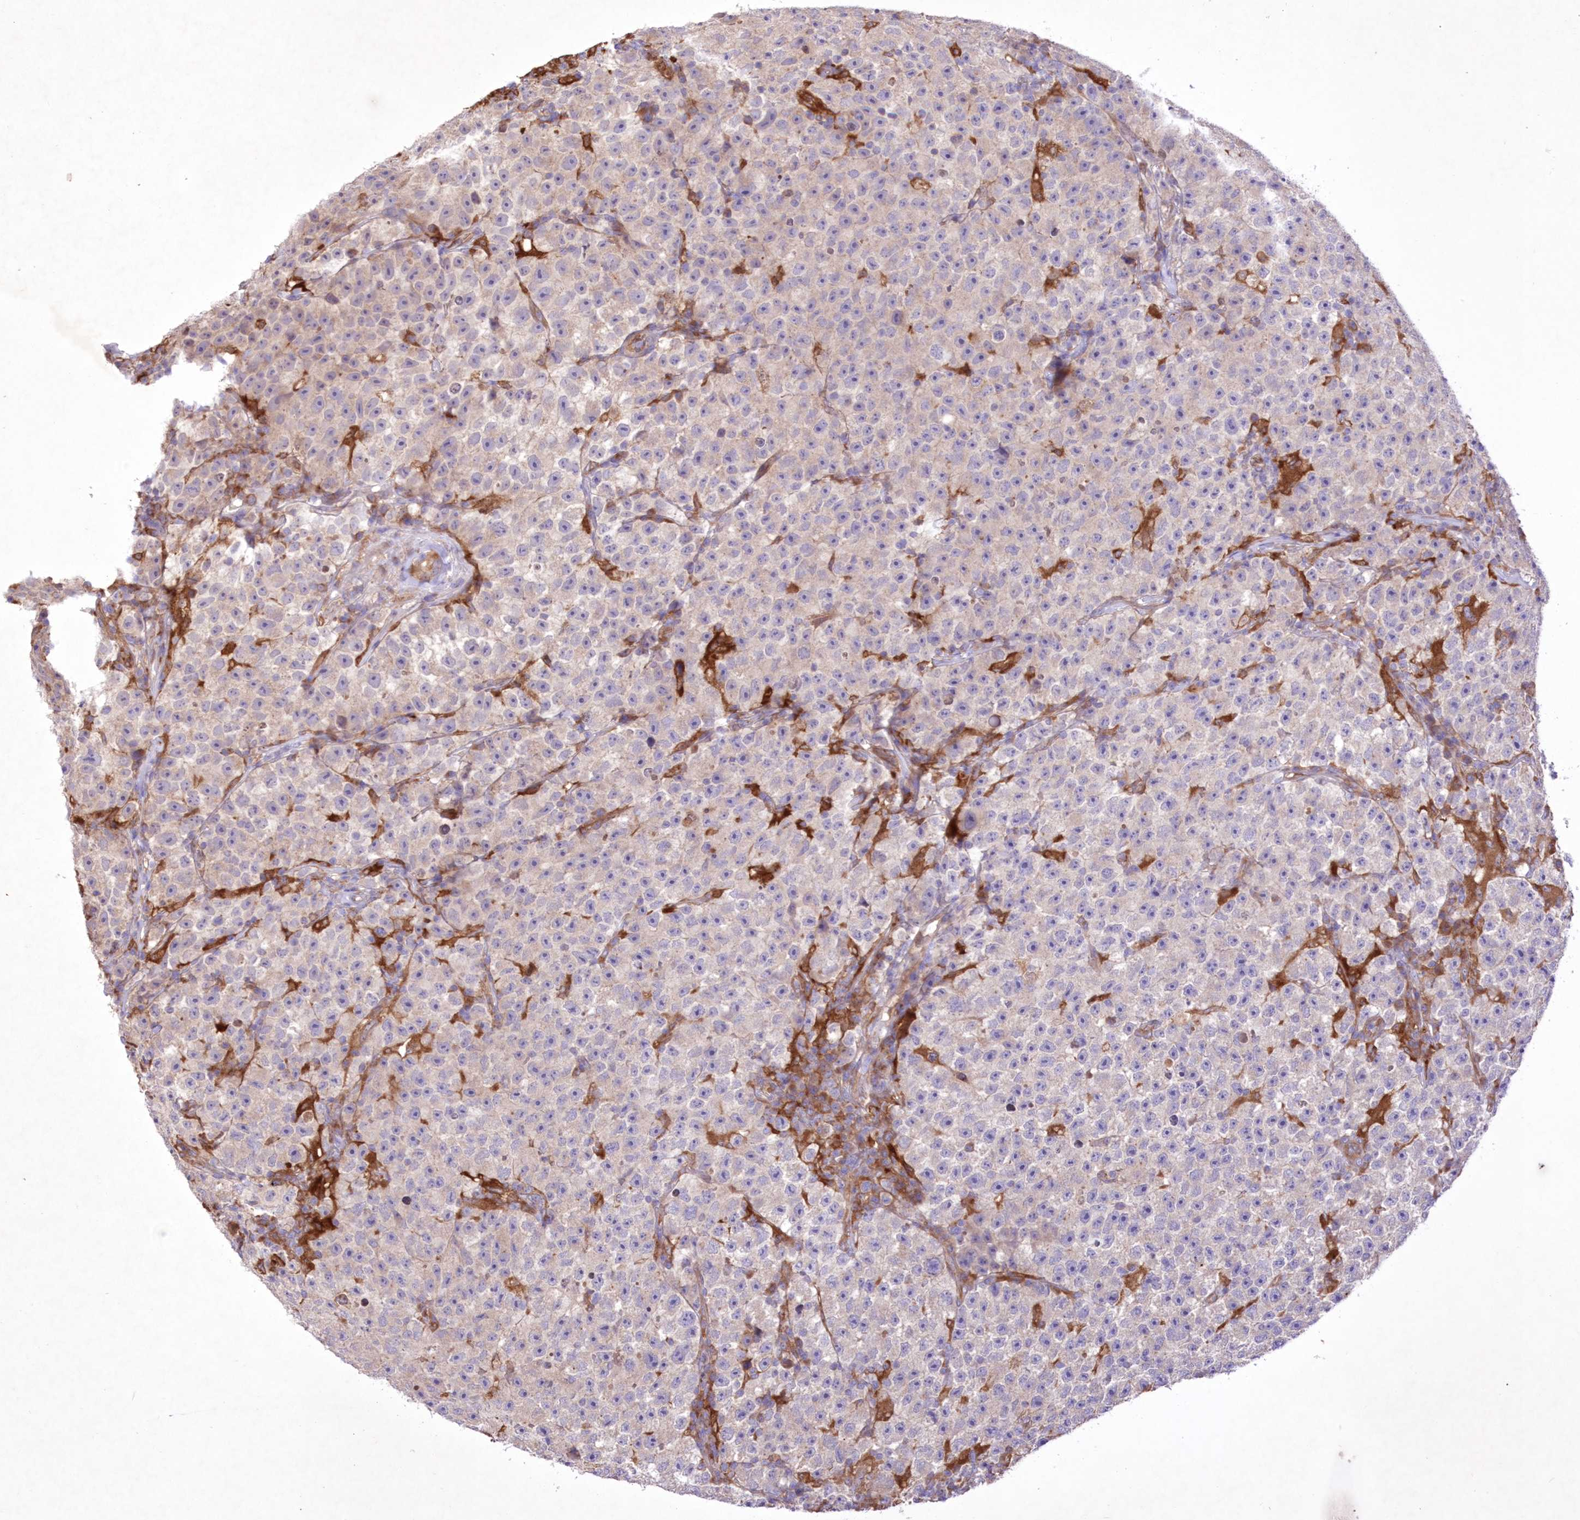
{"staining": {"intensity": "negative", "quantity": "none", "location": "none"}, "tissue": "testis cancer", "cell_type": "Tumor cells", "image_type": "cancer", "snomed": [{"axis": "morphology", "description": "Seminoma, NOS"}, {"axis": "topography", "description": "Testis"}], "caption": "This micrograph is of testis cancer (seminoma) stained with IHC to label a protein in brown with the nuclei are counter-stained blue. There is no staining in tumor cells.", "gene": "FCHO2", "patient": {"sex": "male", "age": 22}}